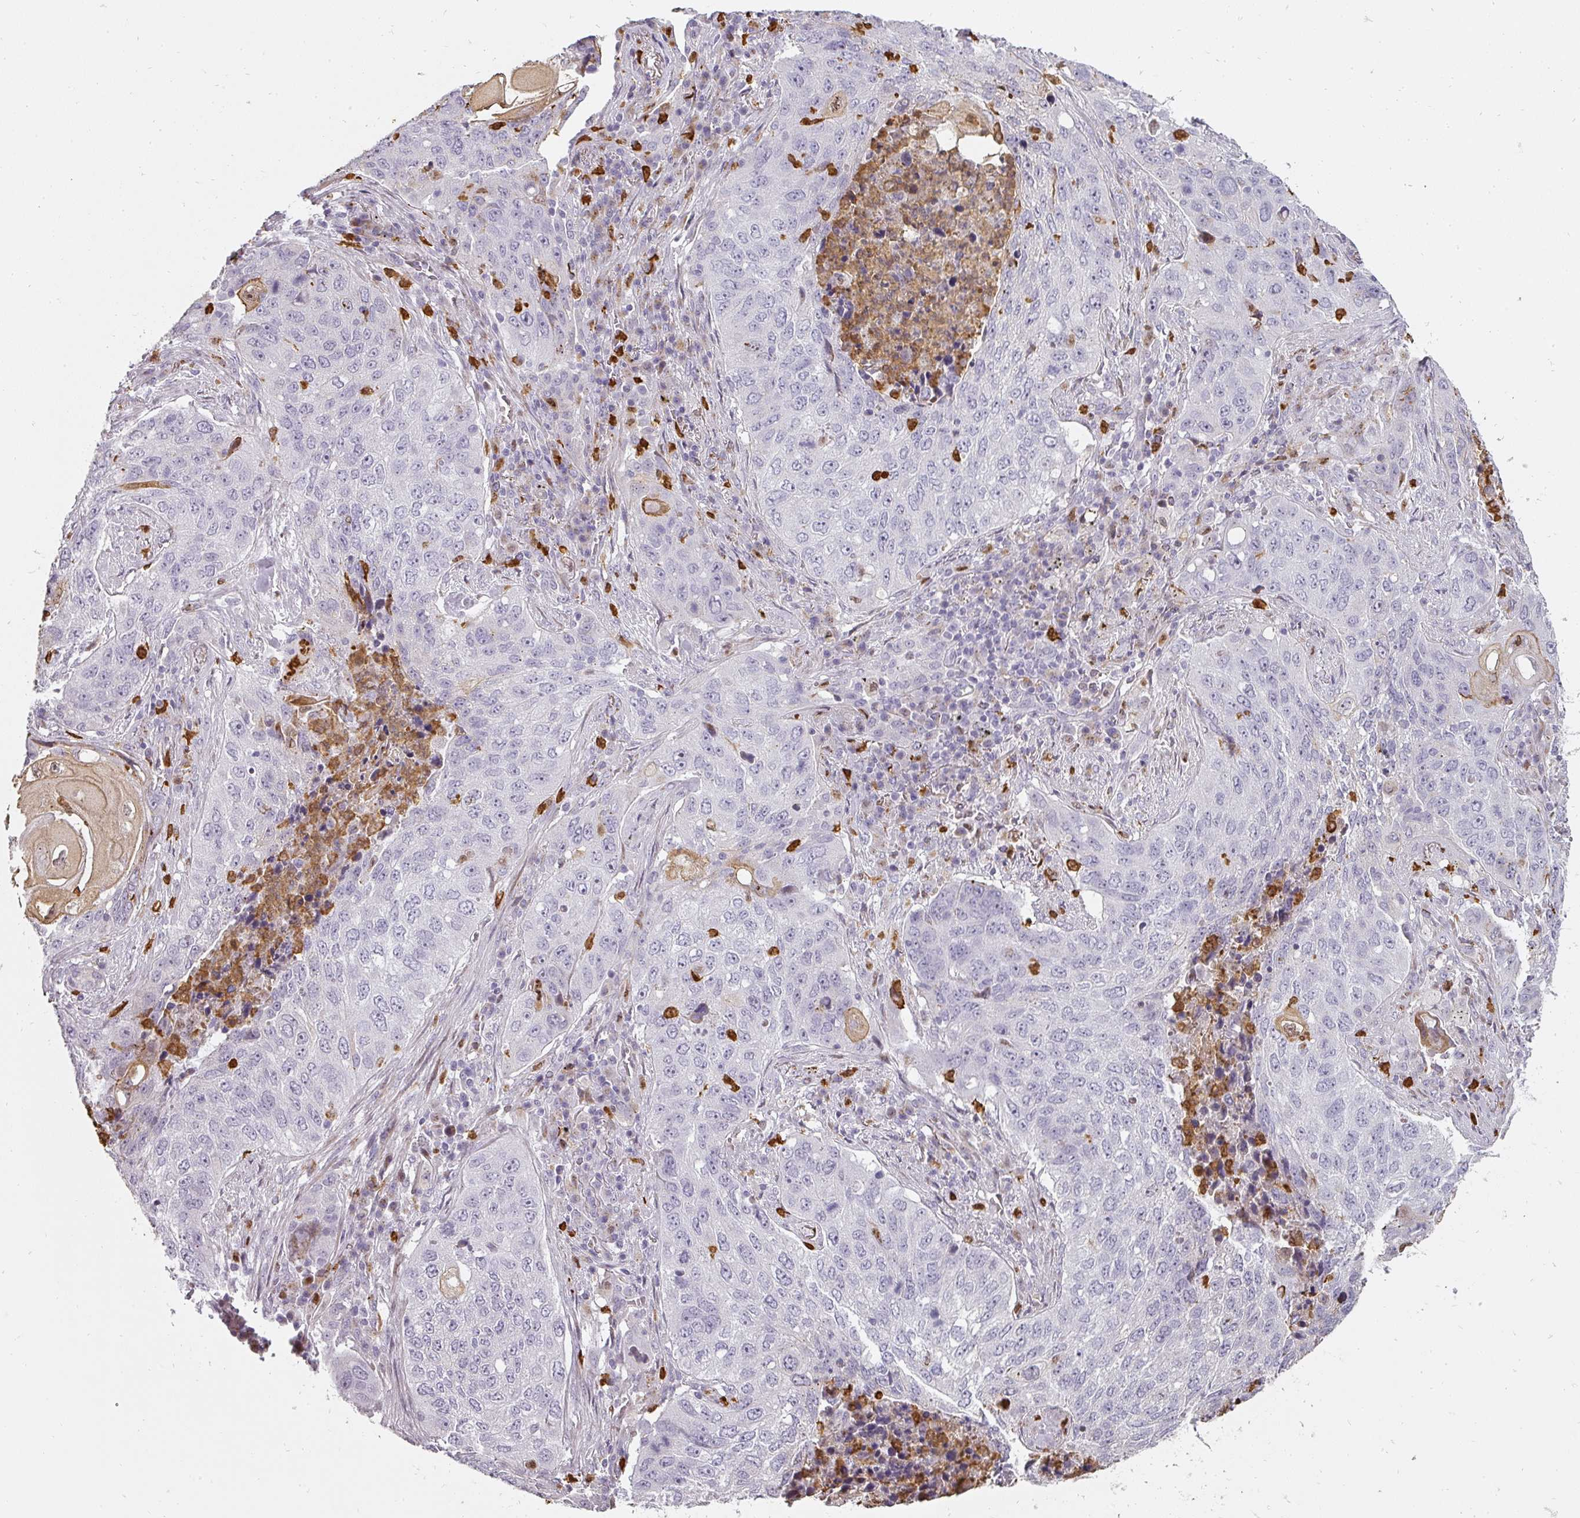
{"staining": {"intensity": "moderate", "quantity": "<25%", "location": "cytoplasmic/membranous"}, "tissue": "lung cancer", "cell_type": "Tumor cells", "image_type": "cancer", "snomed": [{"axis": "morphology", "description": "Squamous cell carcinoma, NOS"}, {"axis": "topography", "description": "Lung"}], "caption": "A brown stain highlights moderate cytoplasmic/membranous staining of a protein in lung squamous cell carcinoma tumor cells.", "gene": "BIK", "patient": {"sex": "female", "age": 63}}